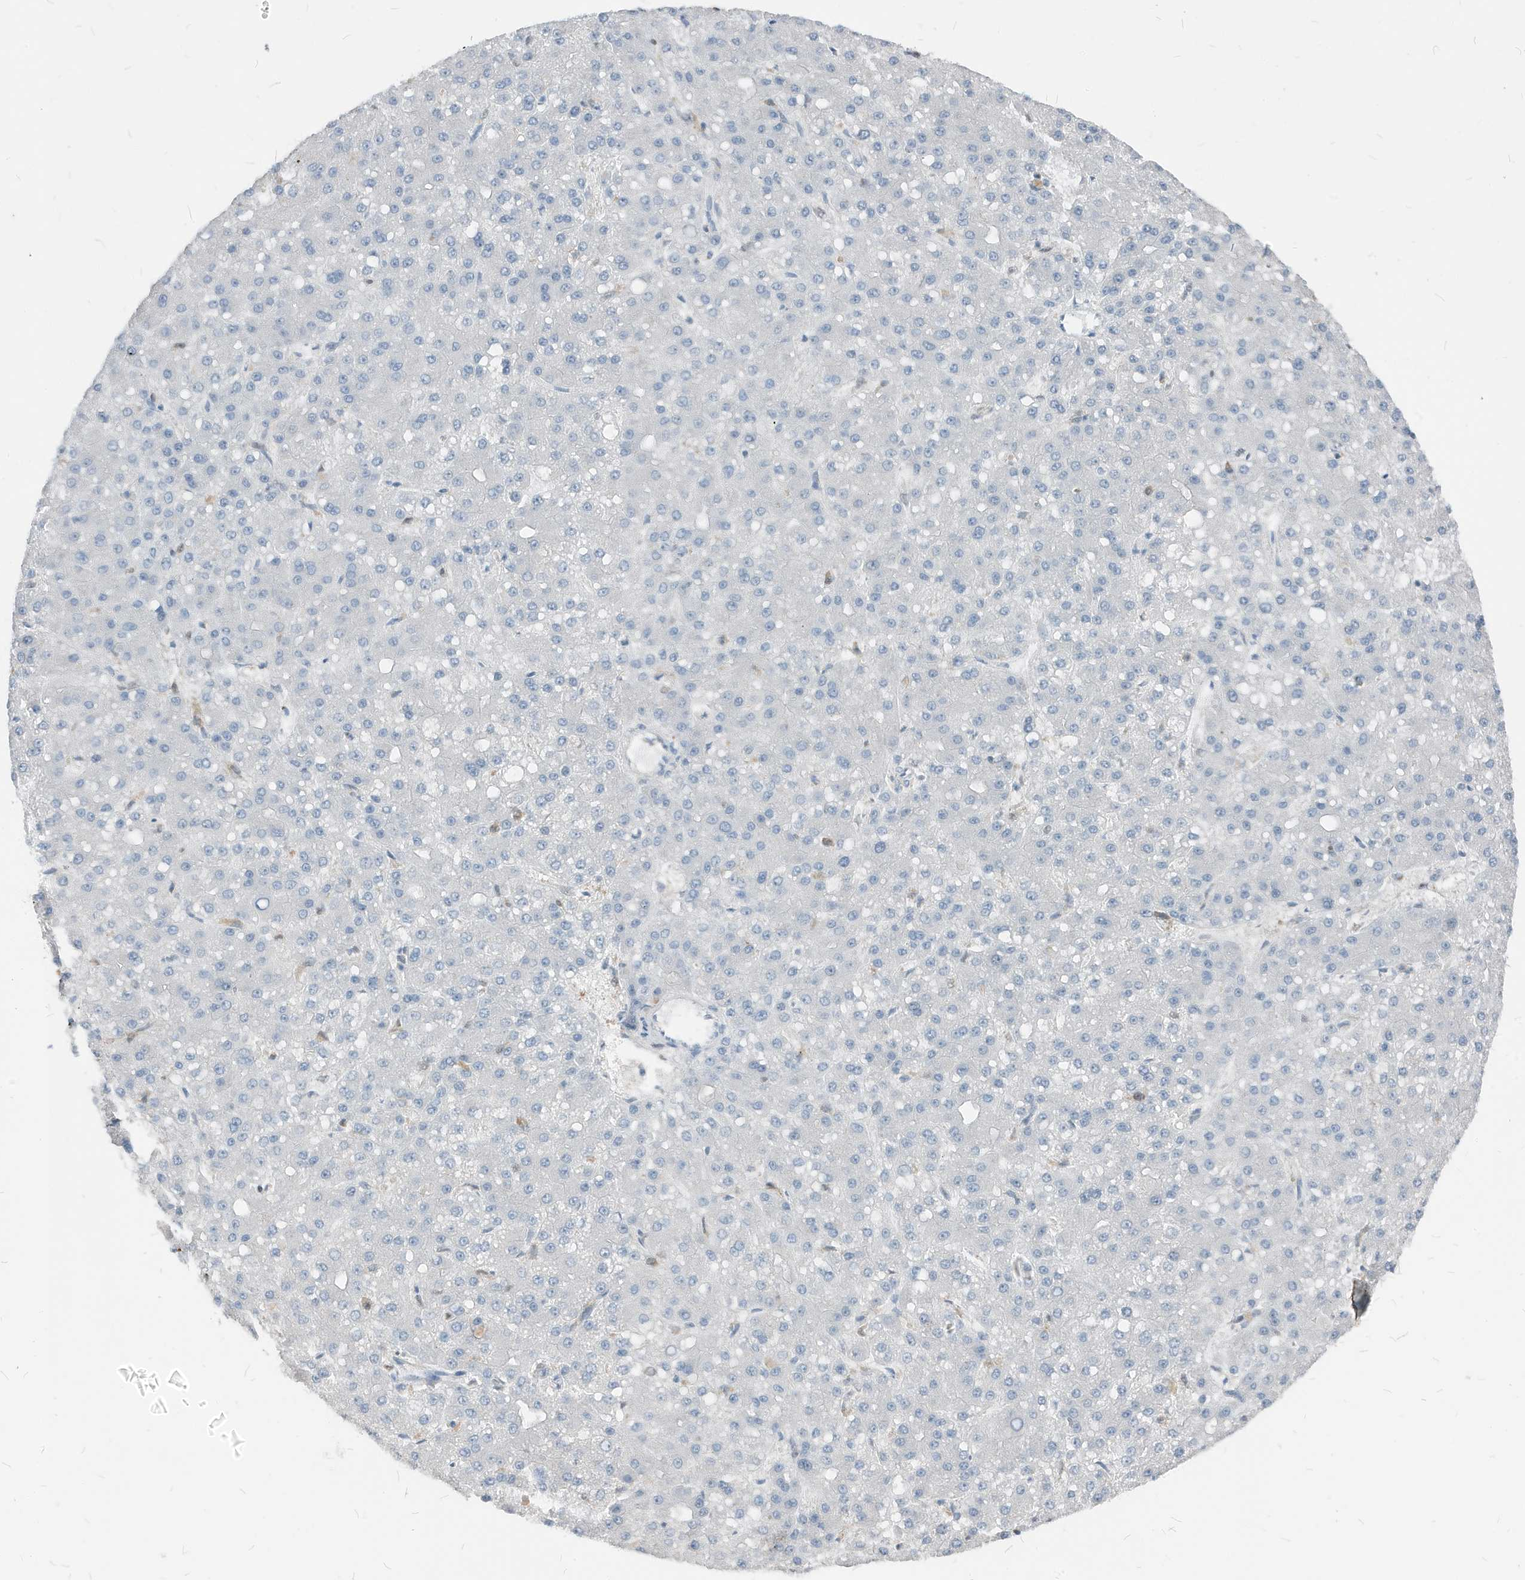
{"staining": {"intensity": "negative", "quantity": "none", "location": "none"}, "tissue": "liver cancer", "cell_type": "Tumor cells", "image_type": "cancer", "snomed": [{"axis": "morphology", "description": "Carcinoma, Hepatocellular, NOS"}, {"axis": "topography", "description": "Liver"}], "caption": "Immunohistochemistry (IHC) photomicrograph of human liver cancer (hepatocellular carcinoma) stained for a protein (brown), which reveals no expression in tumor cells.", "gene": "NCOA7", "patient": {"sex": "male", "age": 67}}